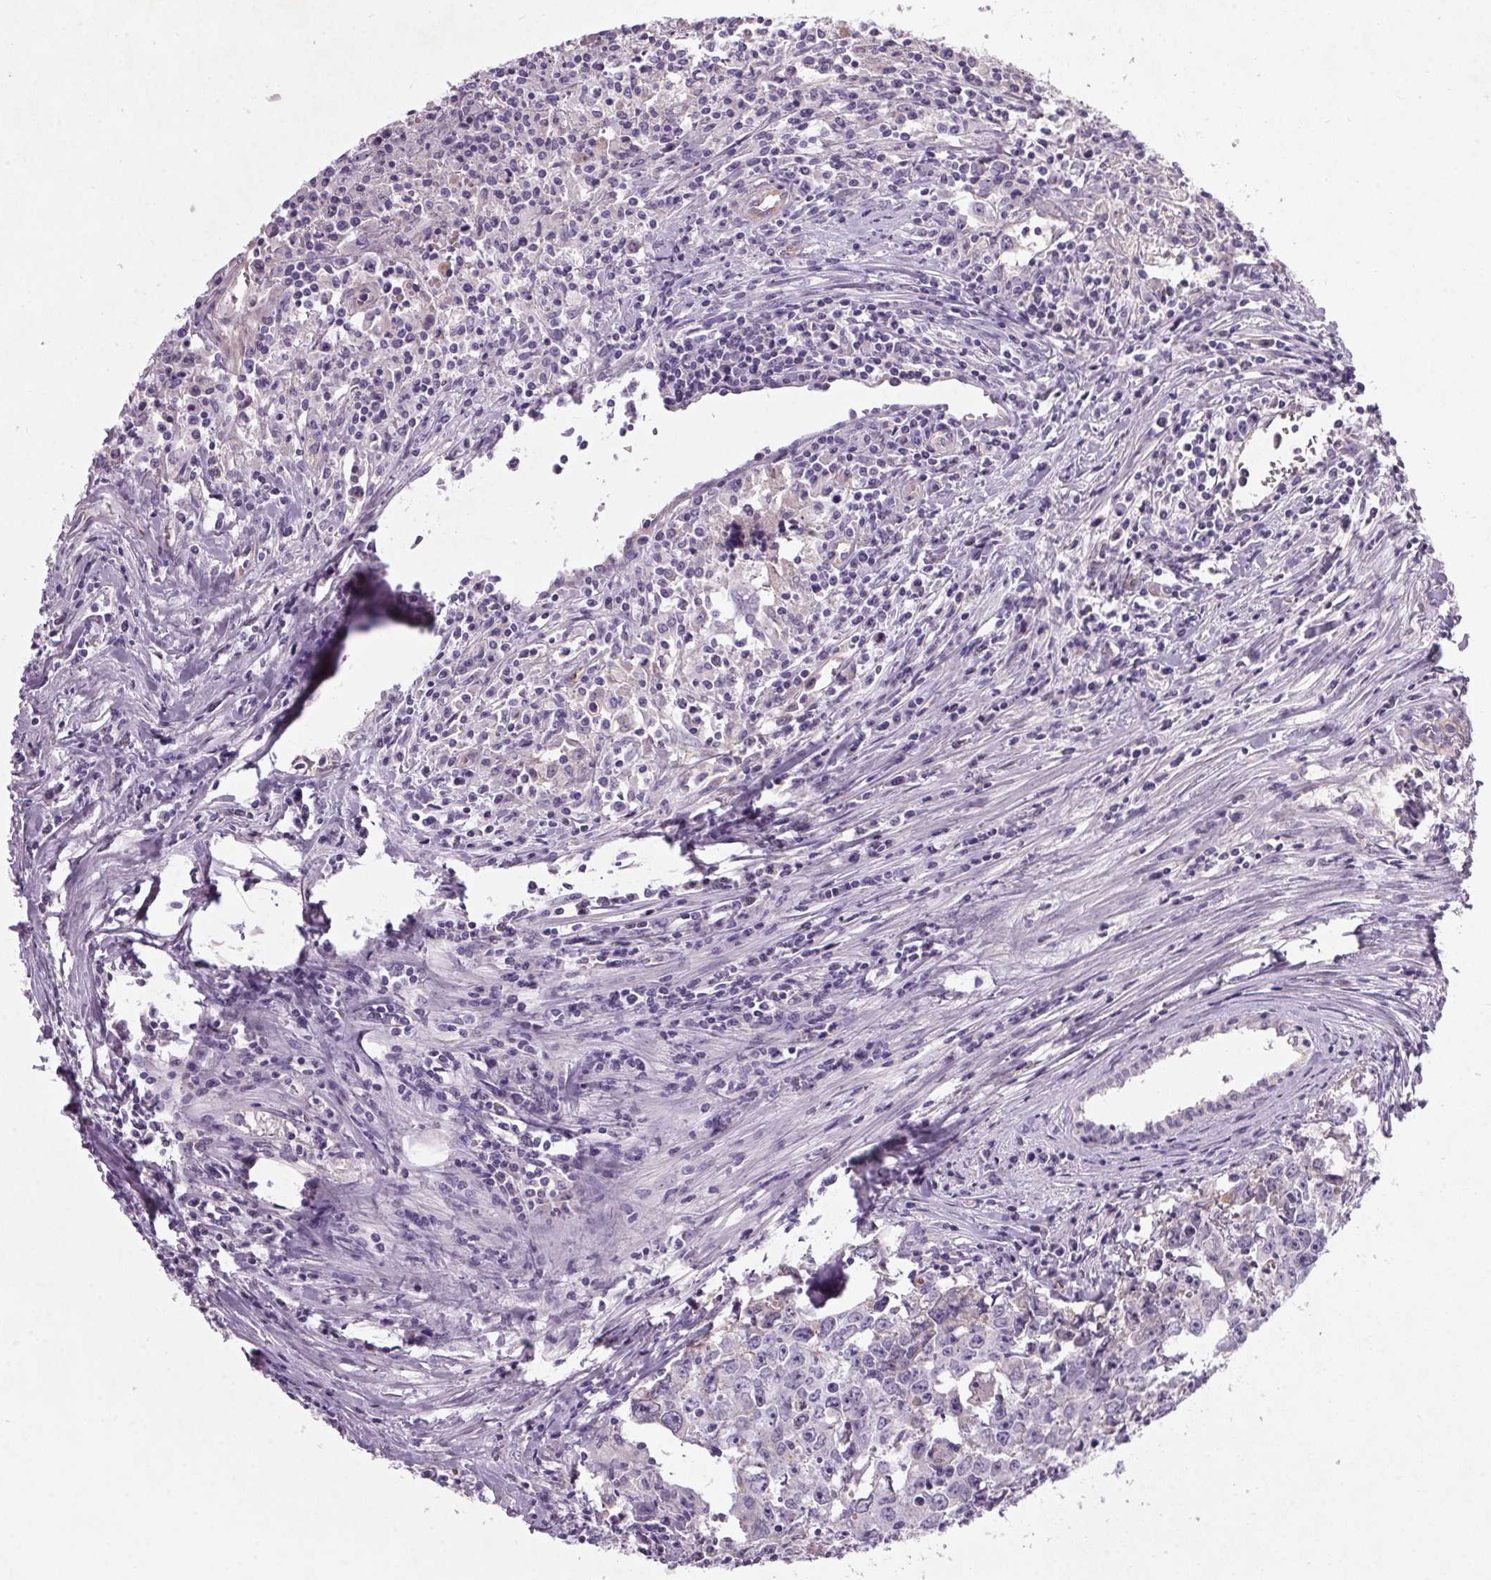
{"staining": {"intensity": "negative", "quantity": "none", "location": "none"}, "tissue": "testis cancer", "cell_type": "Tumor cells", "image_type": "cancer", "snomed": [{"axis": "morphology", "description": "Carcinoma, Embryonal, NOS"}, {"axis": "topography", "description": "Testis"}], "caption": "Photomicrograph shows no protein positivity in tumor cells of testis cancer tissue.", "gene": "APOC4", "patient": {"sex": "male", "age": 22}}